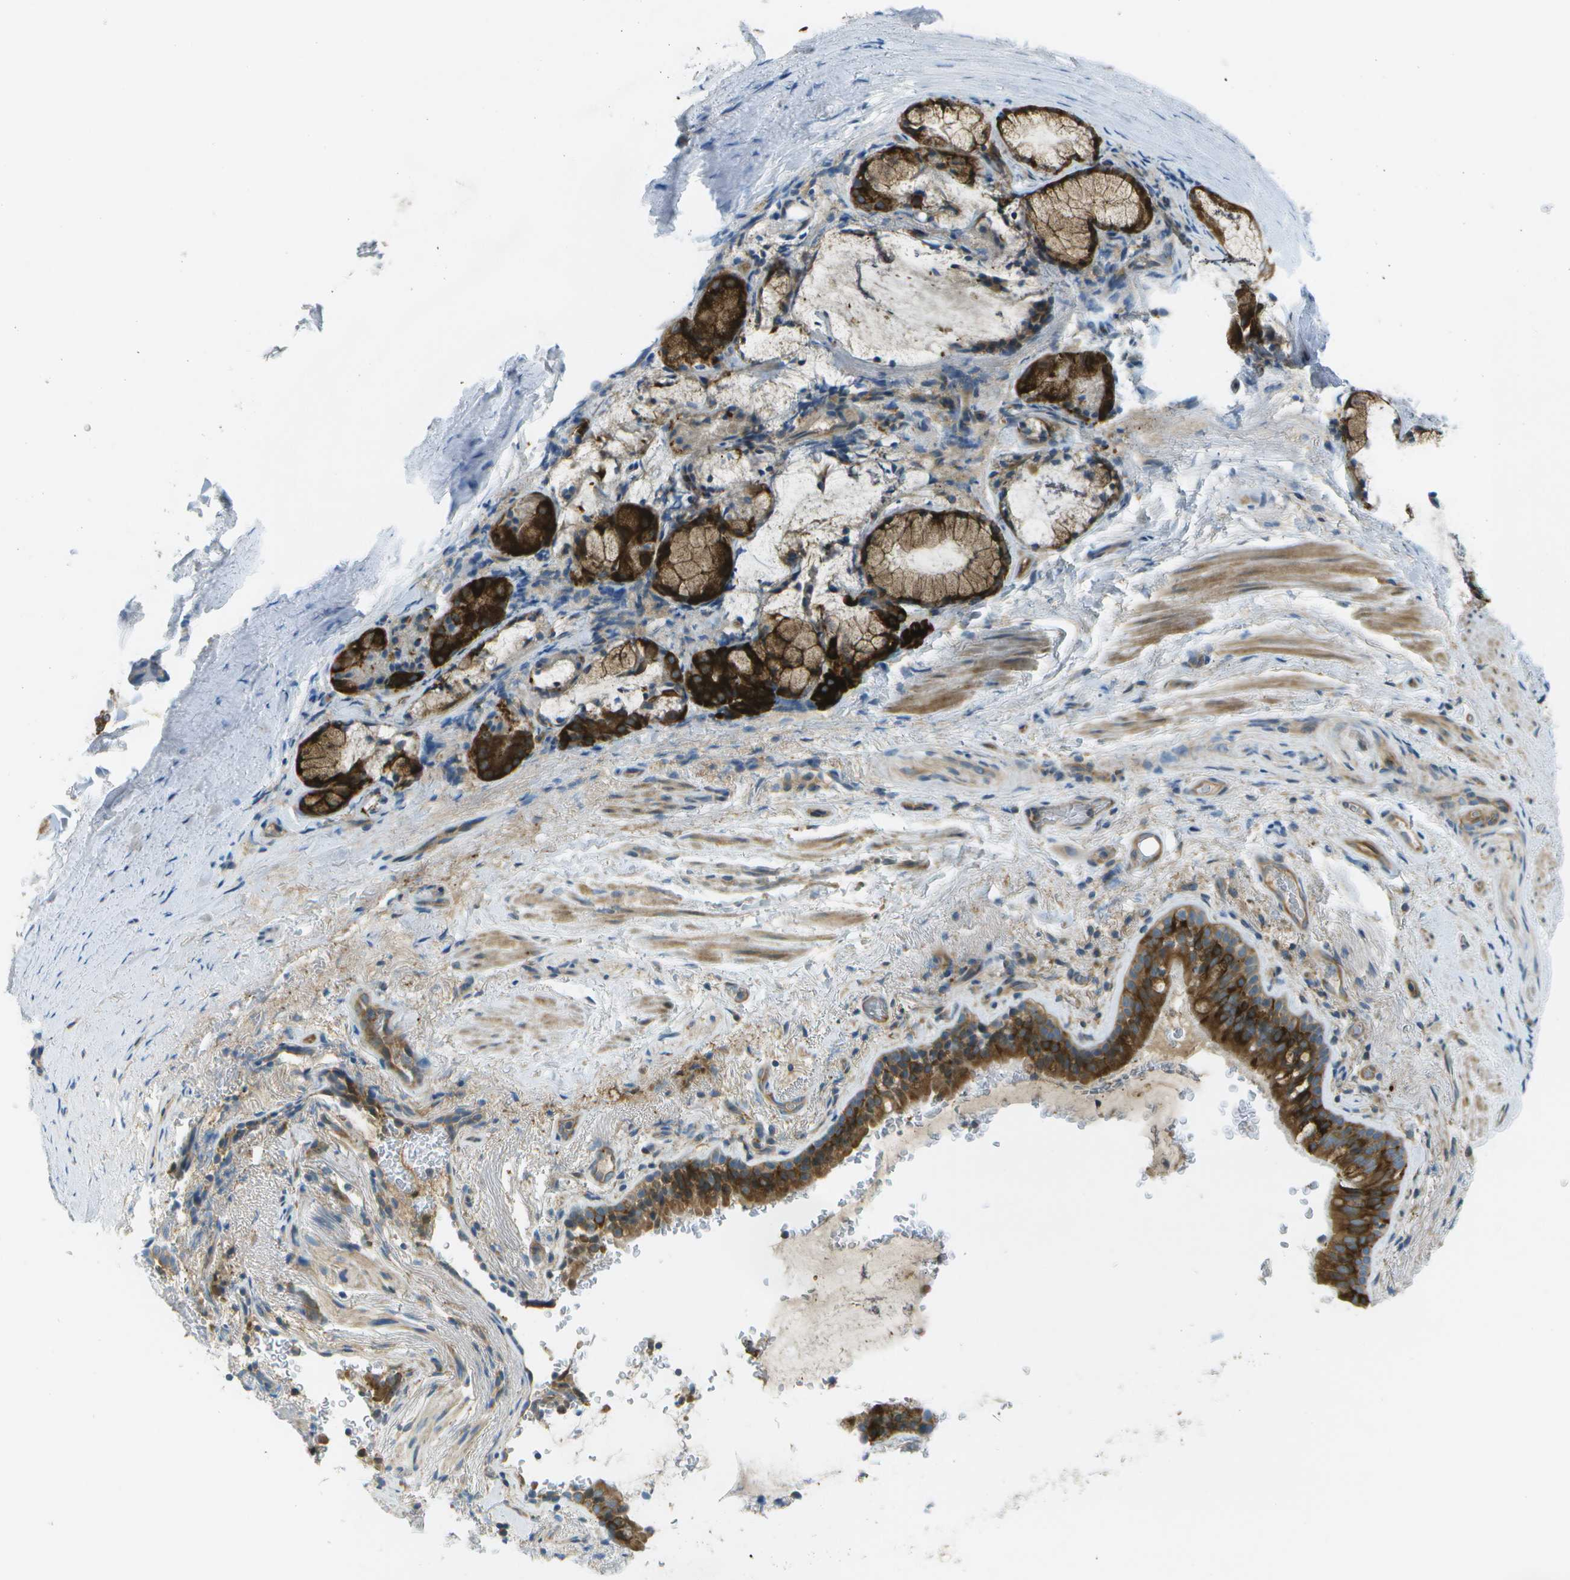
{"staining": {"intensity": "strong", "quantity": ">75%", "location": "cytoplasmic/membranous"}, "tissue": "bronchus", "cell_type": "Respiratory epithelial cells", "image_type": "normal", "snomed": [{"axis": "morphology", "description": "Normal tissue, NOS"}, {"axis": "morphology", "description": "Inflammation, NOS"}, {"axis": "topography", "description": "Cartilage tissue"}, {"axis": "topography", "description": "Bronchus"}], "caption": "Bronchus stained with immunohistochemistry reveals strong cytoplasmic/membranous positivity in about >75% of respiratory epithelial cells. (DAB (3,3'-diaminobenzidine) IHC with brightfield microscopy, high magnification).", "gene": "WNK2", "patient": {"sex": "male", "age": 77}}